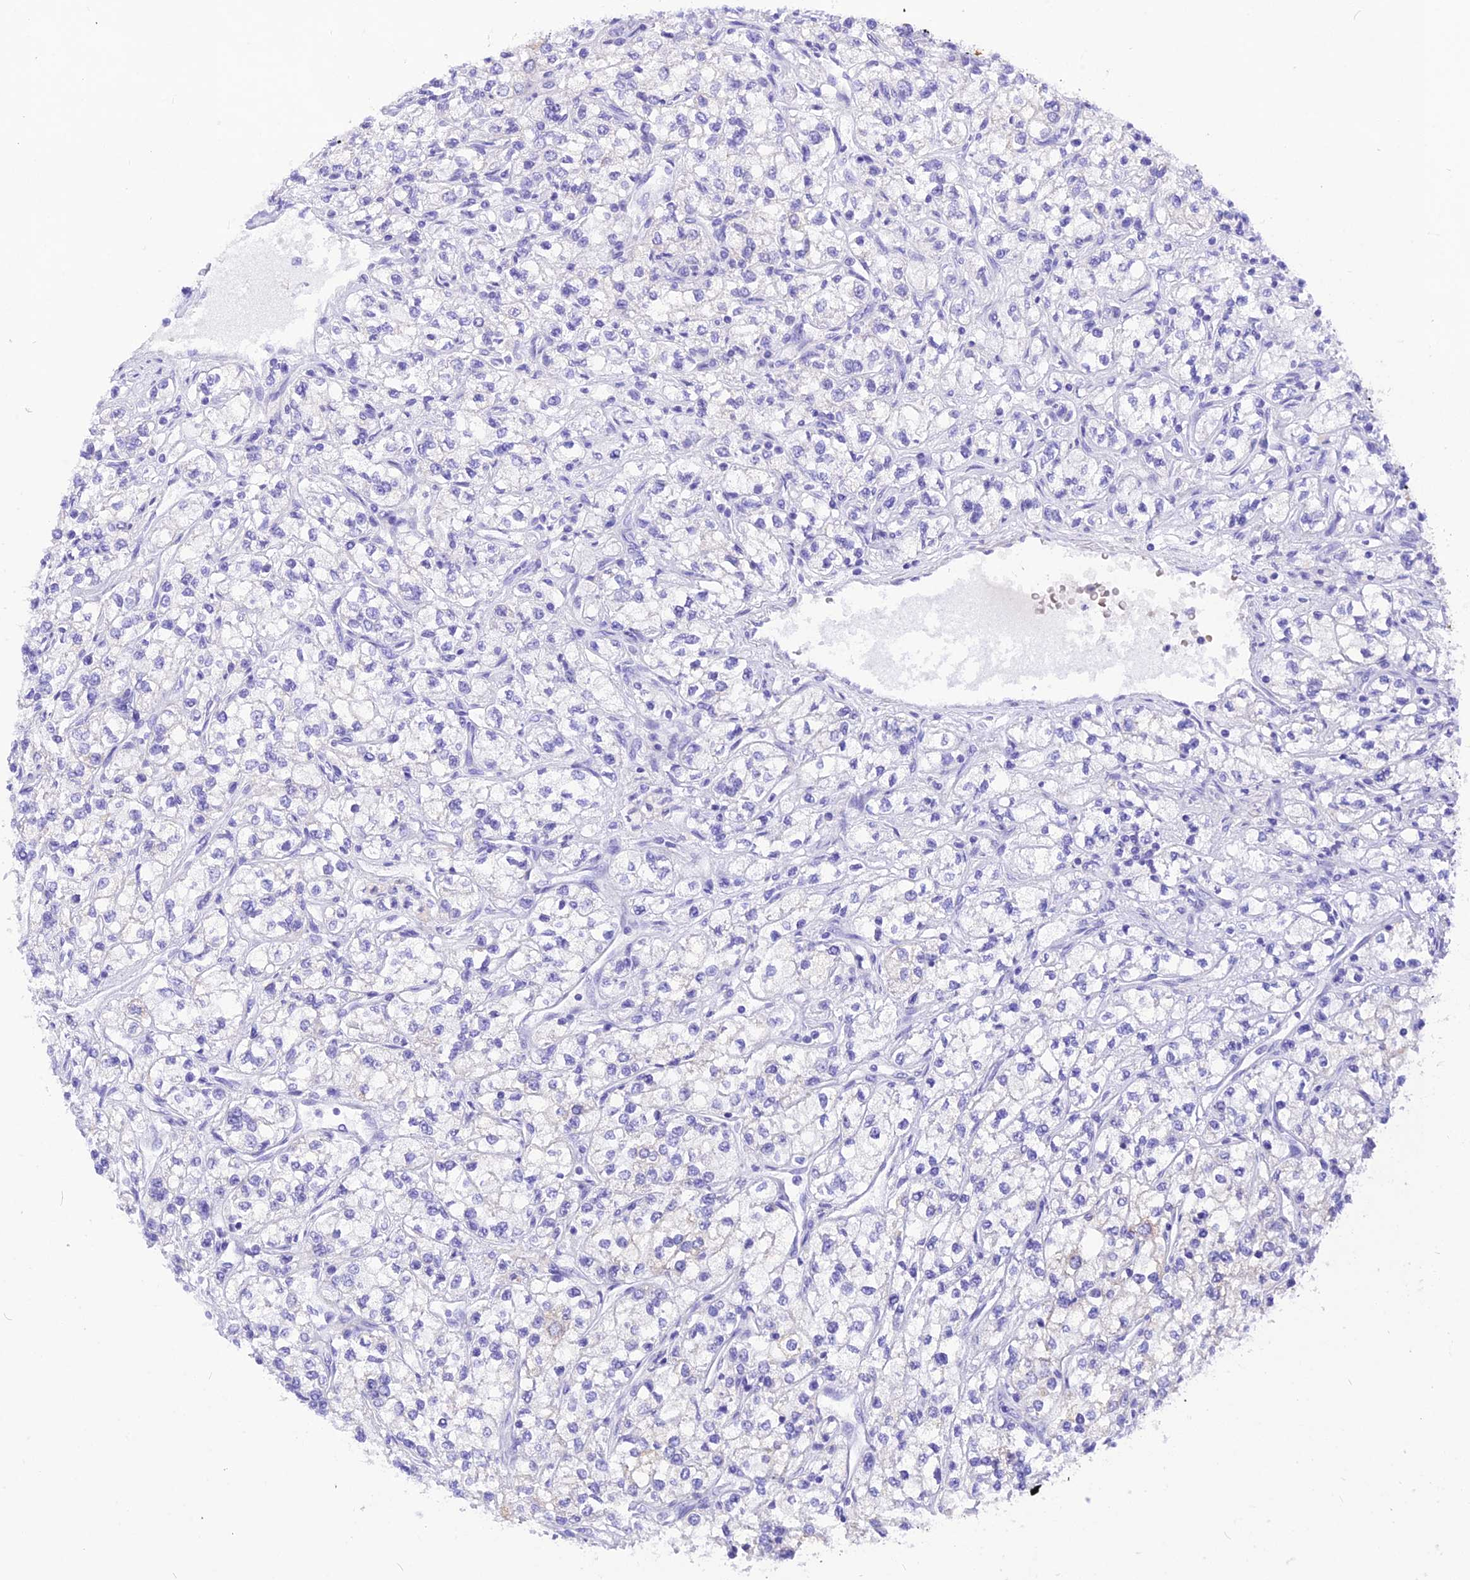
{"staining": {"intensity": "negative", "quantity": "none", "location": "none"}, "tissue": "renal cancer", "cell_type": "Tumor cells", "image_type": "cancer", "snomed": [{"axis": "morphology", "description": "Adenocarcinoma, NOS"}, {"axis": "topography", "description": "Kidney"}], "caption": "There is no significant positivity in tumor cells of renal adenocarcinoma. (DAB immunohistochemistry with hematoxylin counter stain).", "gene": "GLYATL1", "patient": {"sex": "male", "age": 80}}